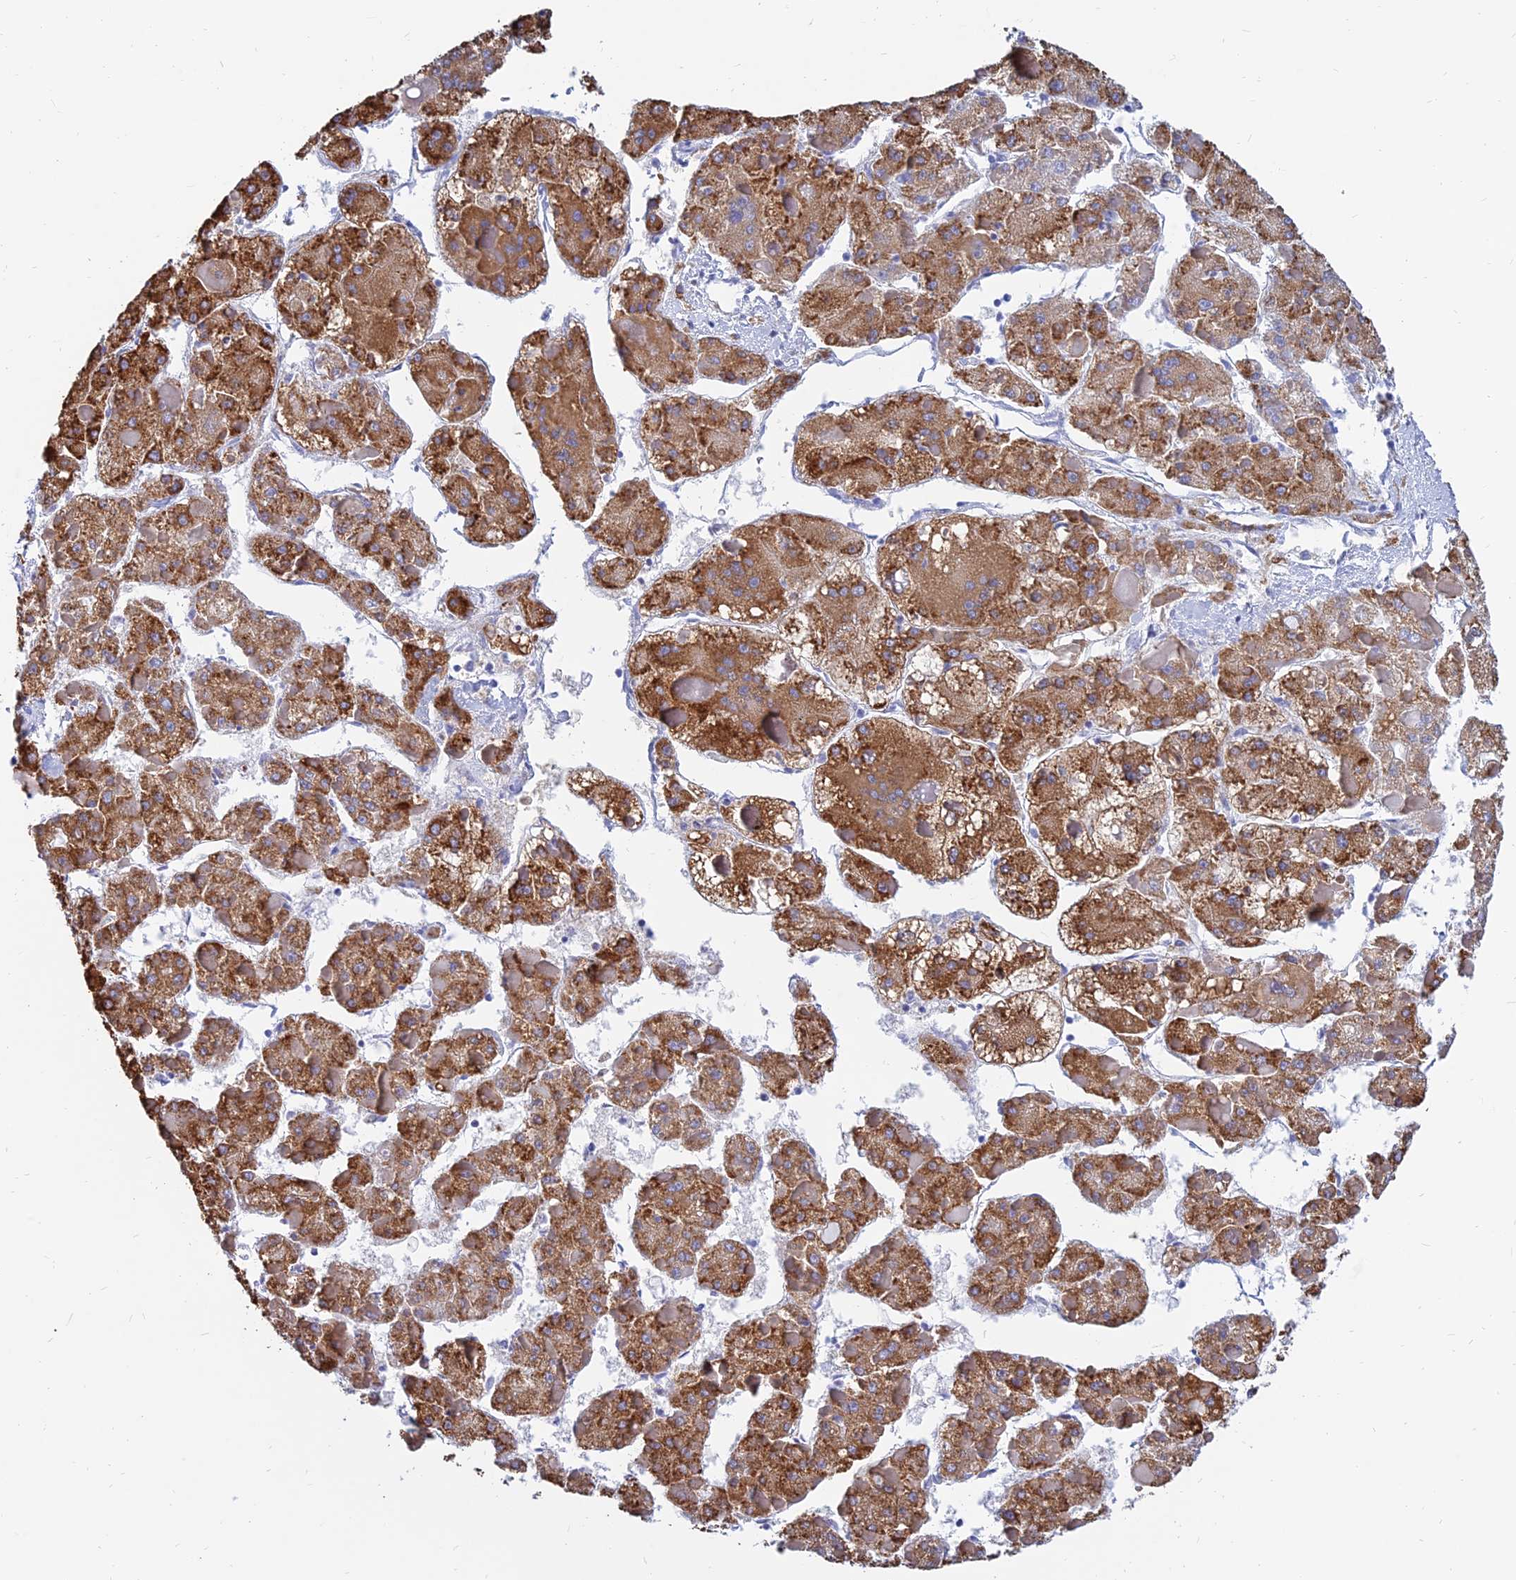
{"staining": {"intensity": "strong", "quantity": ">75%", "location": "cytoplasmic/membranous"}, "tissue": "liver cancer", "cell_type": "Tumor cells", "image_type": "cancer", "snomed": [{"axis": "morphology", "description": "Carcinoma, Hepatocellular, NOS"}, {"axis": "topography", "description": "Liver"}], "caption": "A brown stain labels strong cytoplasmic/membranous positivity of a protein in human hepatocellular carcinoma (liver) tumor cells.", "gene": "MGST1", "patient": {"sex": "female", "age": 73}}